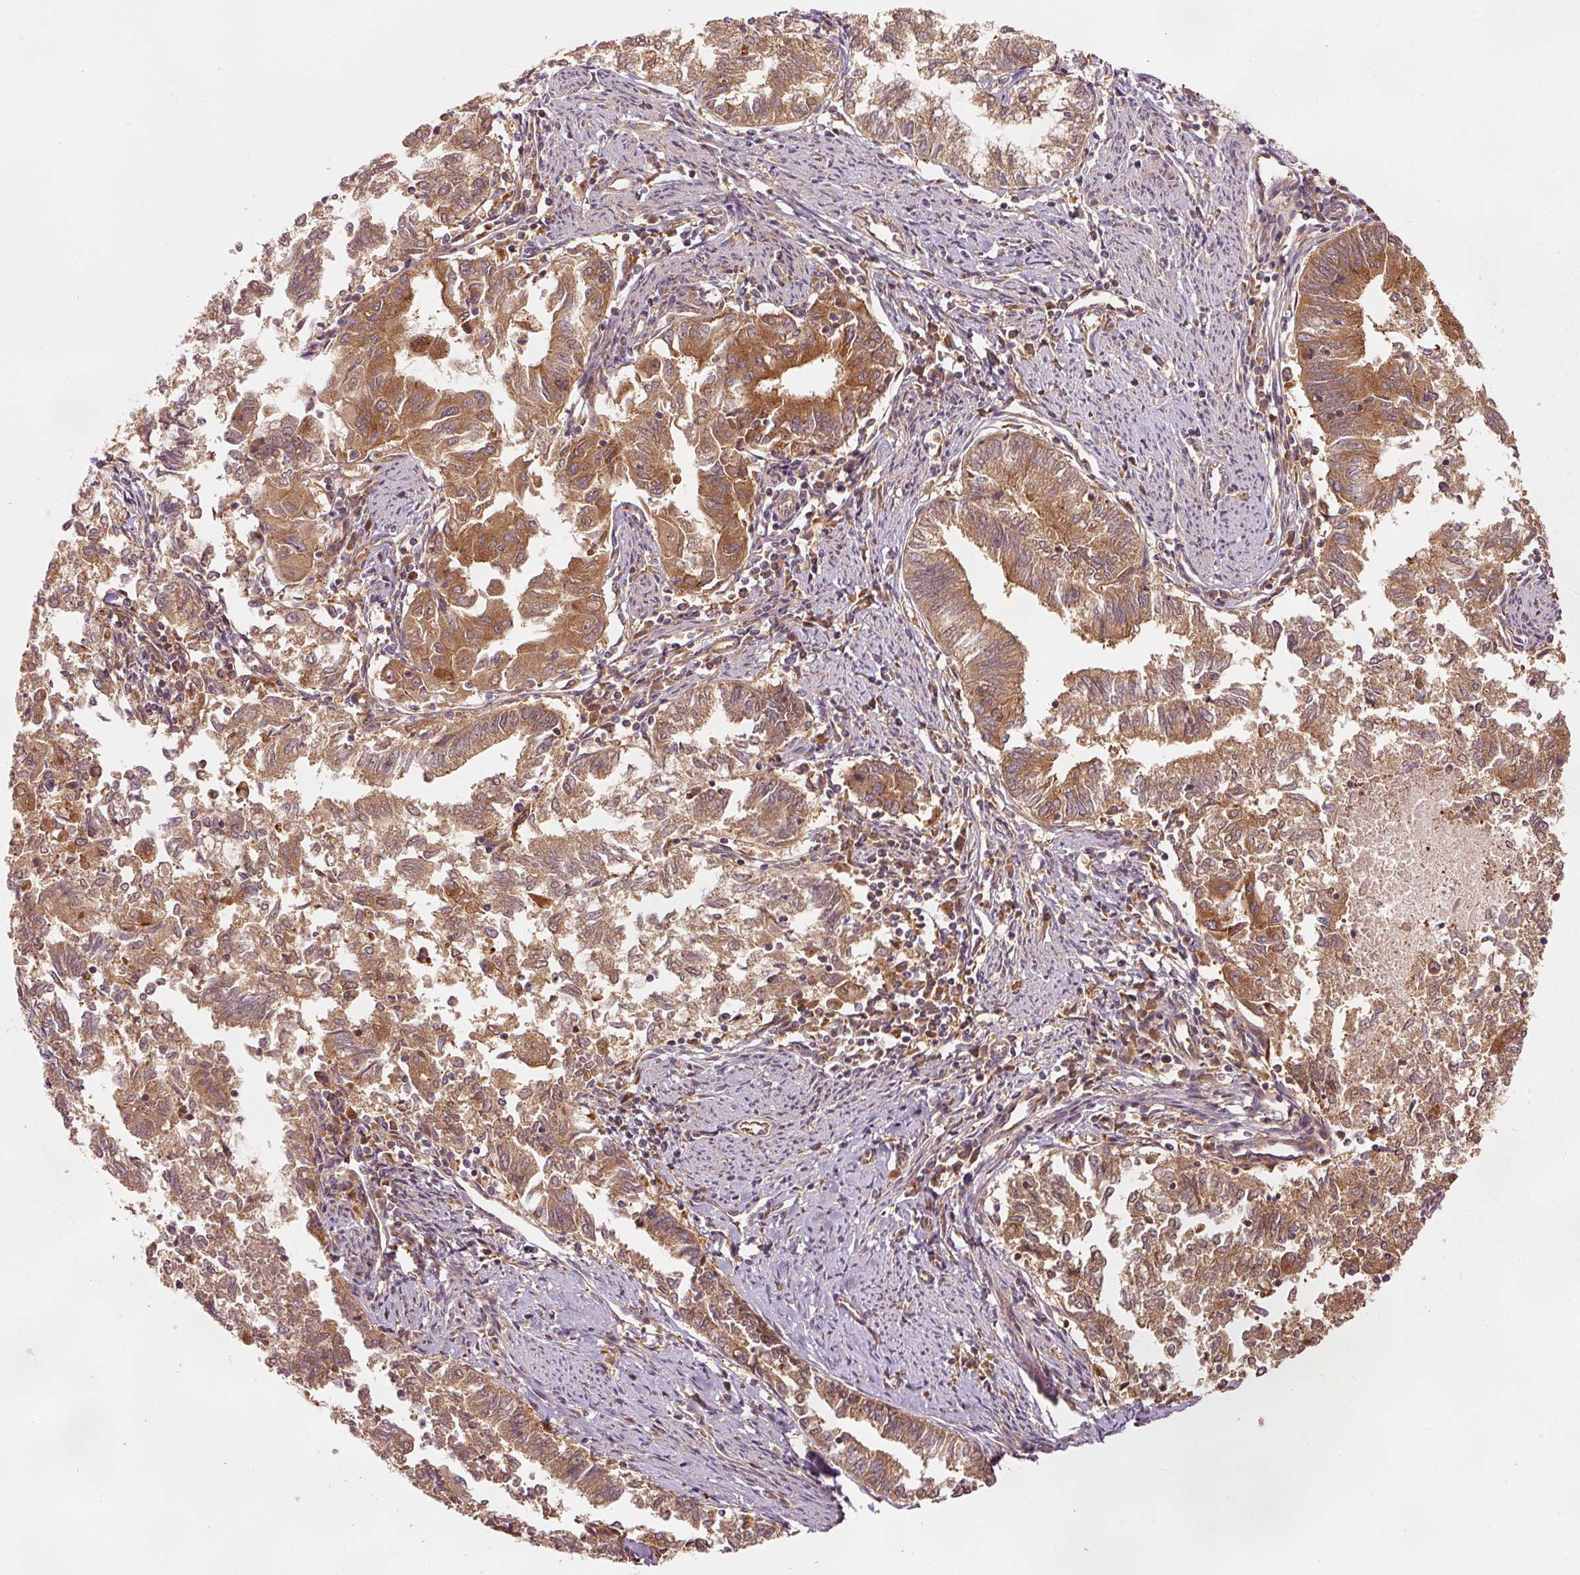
{"staining": {"intensity": "moderate", "quantity": ">75%", "location": "cytoplasmic/membranous"}, "tissue": "endometrial cancer", "cell_type": "Tumor cells", "image_type": "cancer", "snomed": [{"axis": "morphology", "description": "Adenocarcinoma, NOS"}, {"axis": "topography", "description": "Endometrium"}], "caption": "Moderate cytoplasmic/membranous protein expression is present in approximately >75% of tumor cells in endometrial cancer (adenocarcinoma).", "gene": "EIF3B", "patient": {"sex": "female", "age": 79}}